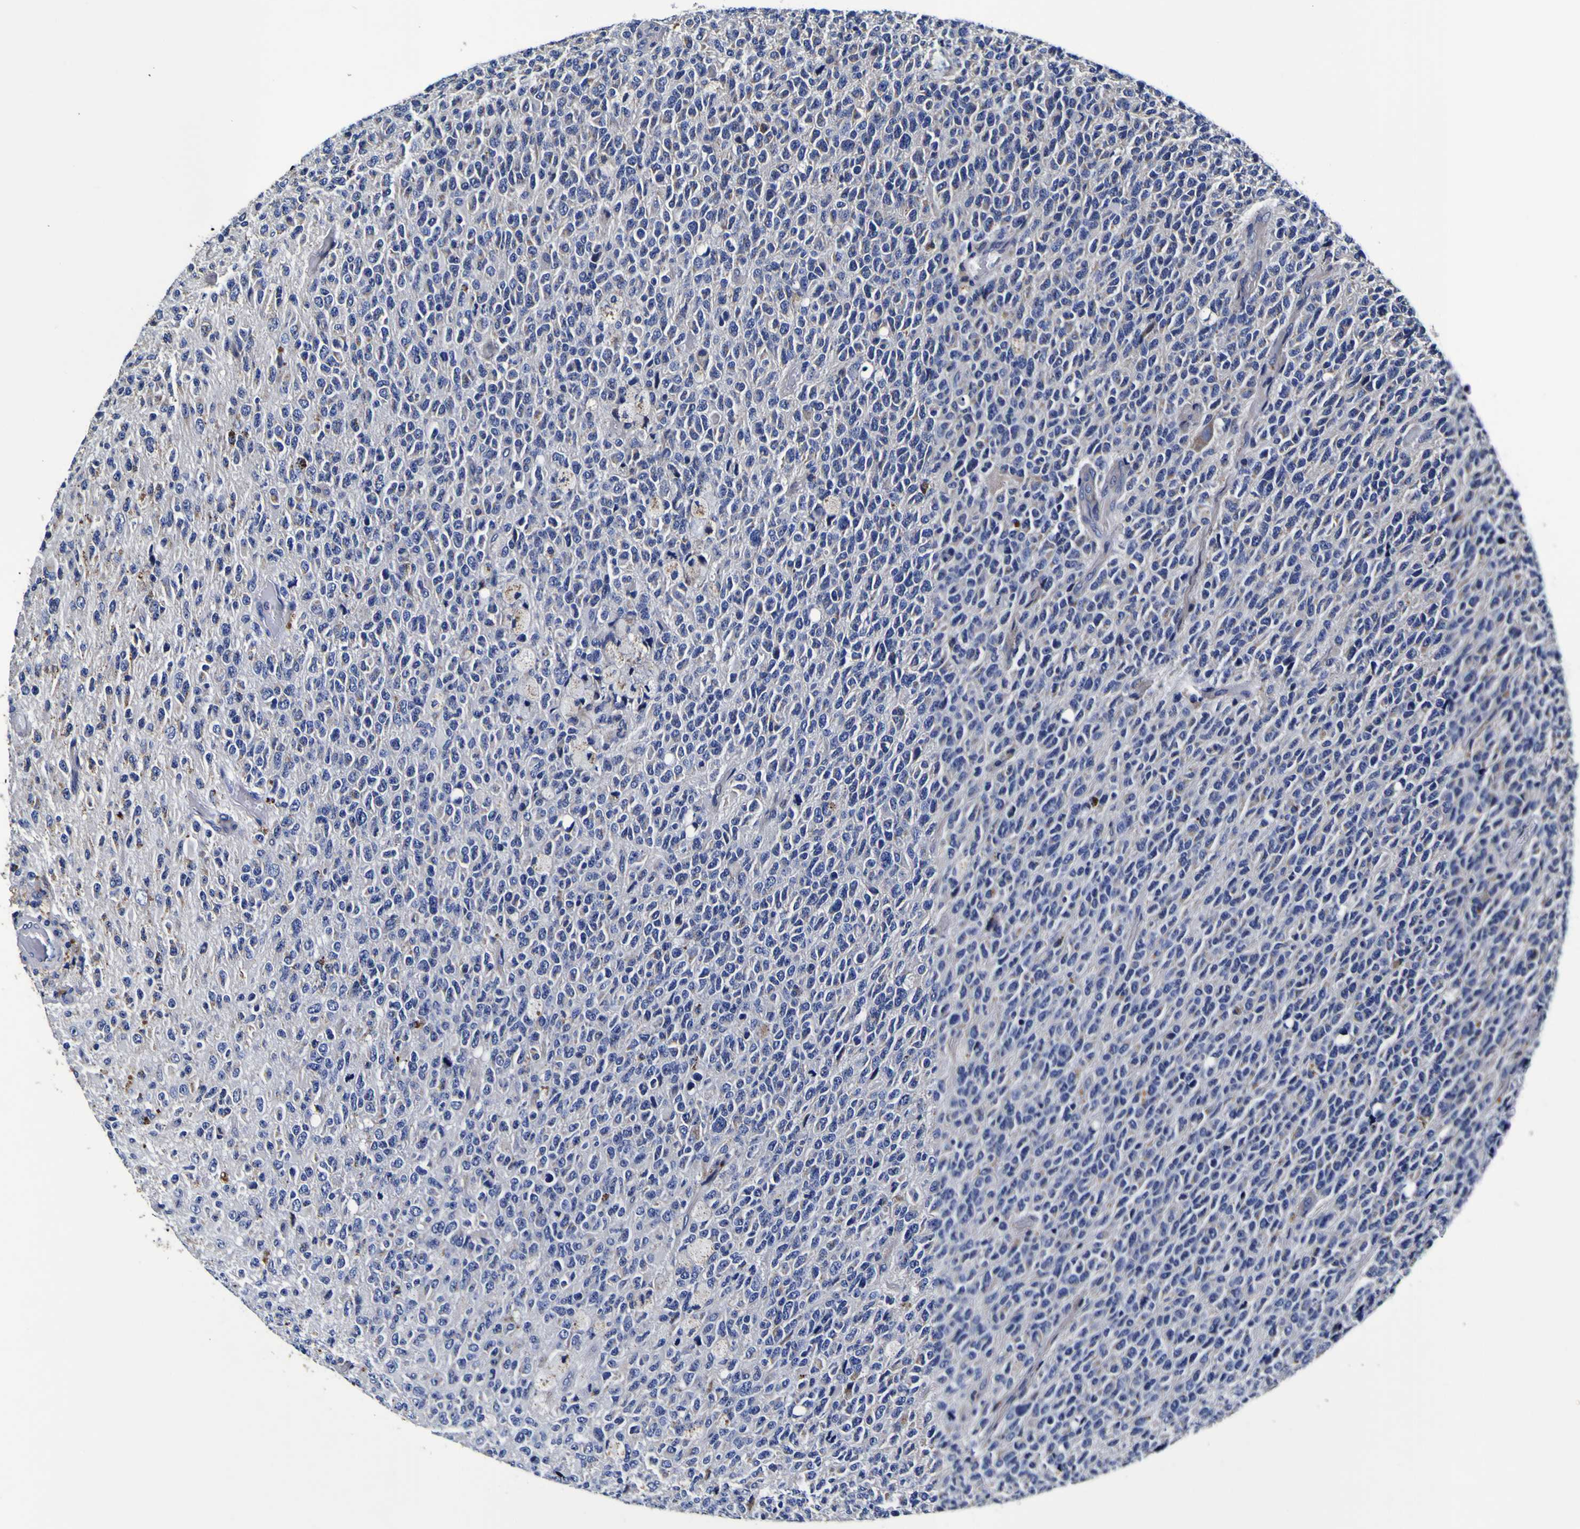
{"staining": {"intensity": "negative", "quantity": "none", "location": "none"}, "tissue": "glioma", "cell_type": "Tumor cells", "image_type": "cancer", "snomed": [{"axis": "morphology", "description": "Glioma, malignant, High grade"}, {"axis": "topography", "description": "pancreas cauda"}], "caption": "The micrograph shows no staining of tumor cells in glioma.", "gene": "PANK4", "patient": {"sex": "male", "age": 60}}